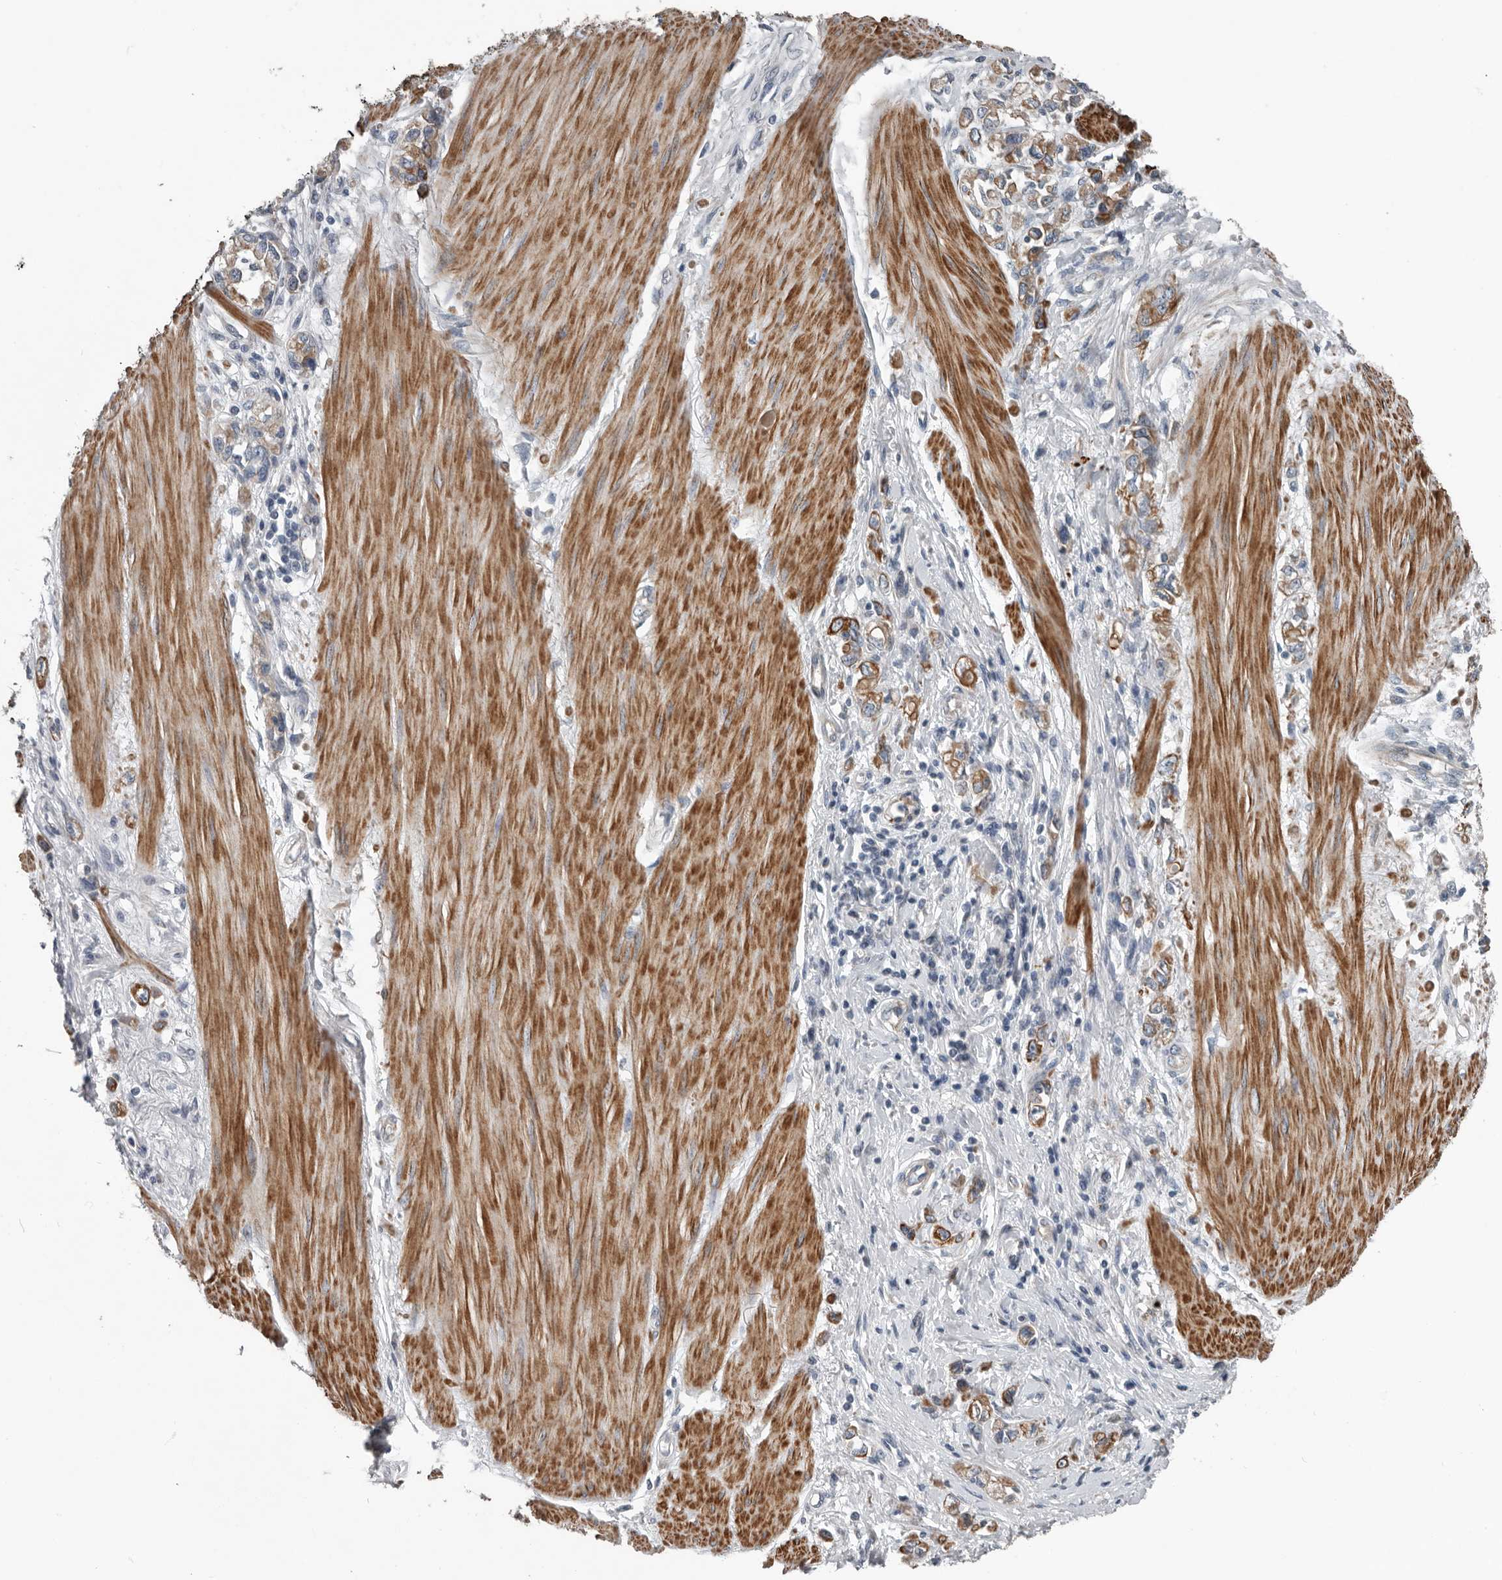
{"staining": {"intensity": "moderate", "quantity": ">75%", "location": "cytoplasmic/membranous"}, "tissue": "stomach cancer", "cell_type": "Tumor cells", "image_type": "cancer", "snomed": [{"axis": "morphology", "description": "Adenocarcinoma, NOS"}, {"axis": "topography", "description": "Stomach"}], "caption": "A high-resolution micrograph shows immunohistochemistry staining of stomach cancer, which demonstrates moderate cytoplasmic/membranous expression in about >75% of tumor cells.", "gene": "DPY19L4", "patient": {"sex": "female", "age": 76}}